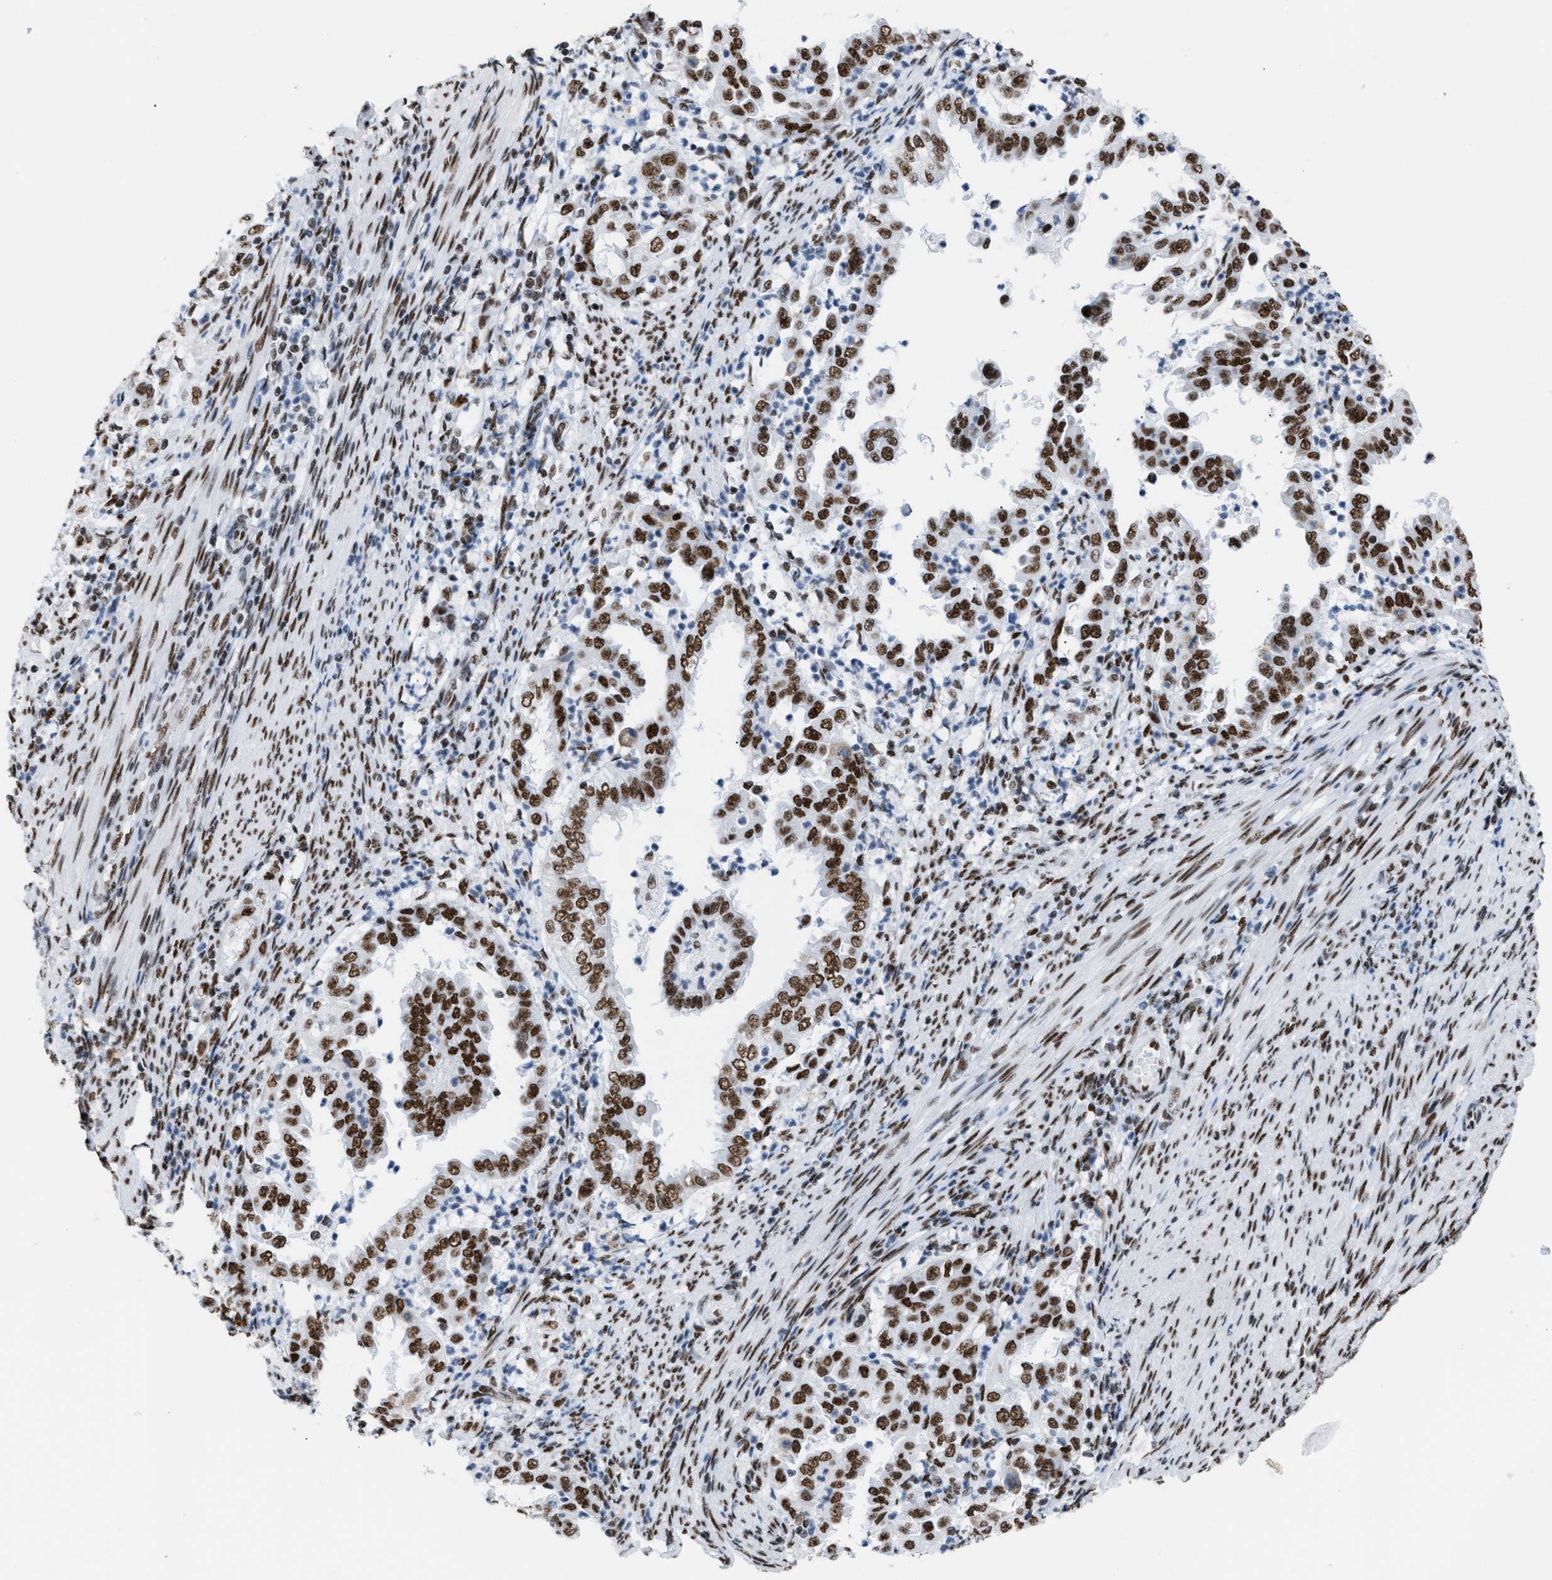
{"staining": {"intensity": "moderate", "quantity": ">75%", "location": "nuclear"}, "tissue": "endometrial cancer", "cell_type": "Tumor cells", "image_type": "cancer", "snomed": [{"axis": "morphology", "description": "Adenocarcinoma, NOS"}, {"axis": "topography", "description": "Endometrium"}], "caption": "A micrograph of adenocarcinoma (endometrial) stained for a protein demonstrates moderate nuclear brown staining in tumor cells. The protein is stained brown, and the nuclei are stained in blue (DAB (3,3'-diaminobenzidine) IHC with brightfield microscopy, high magnification).", "gene": "CCAR2", "patient": {"sex": "female", "age": 85}}